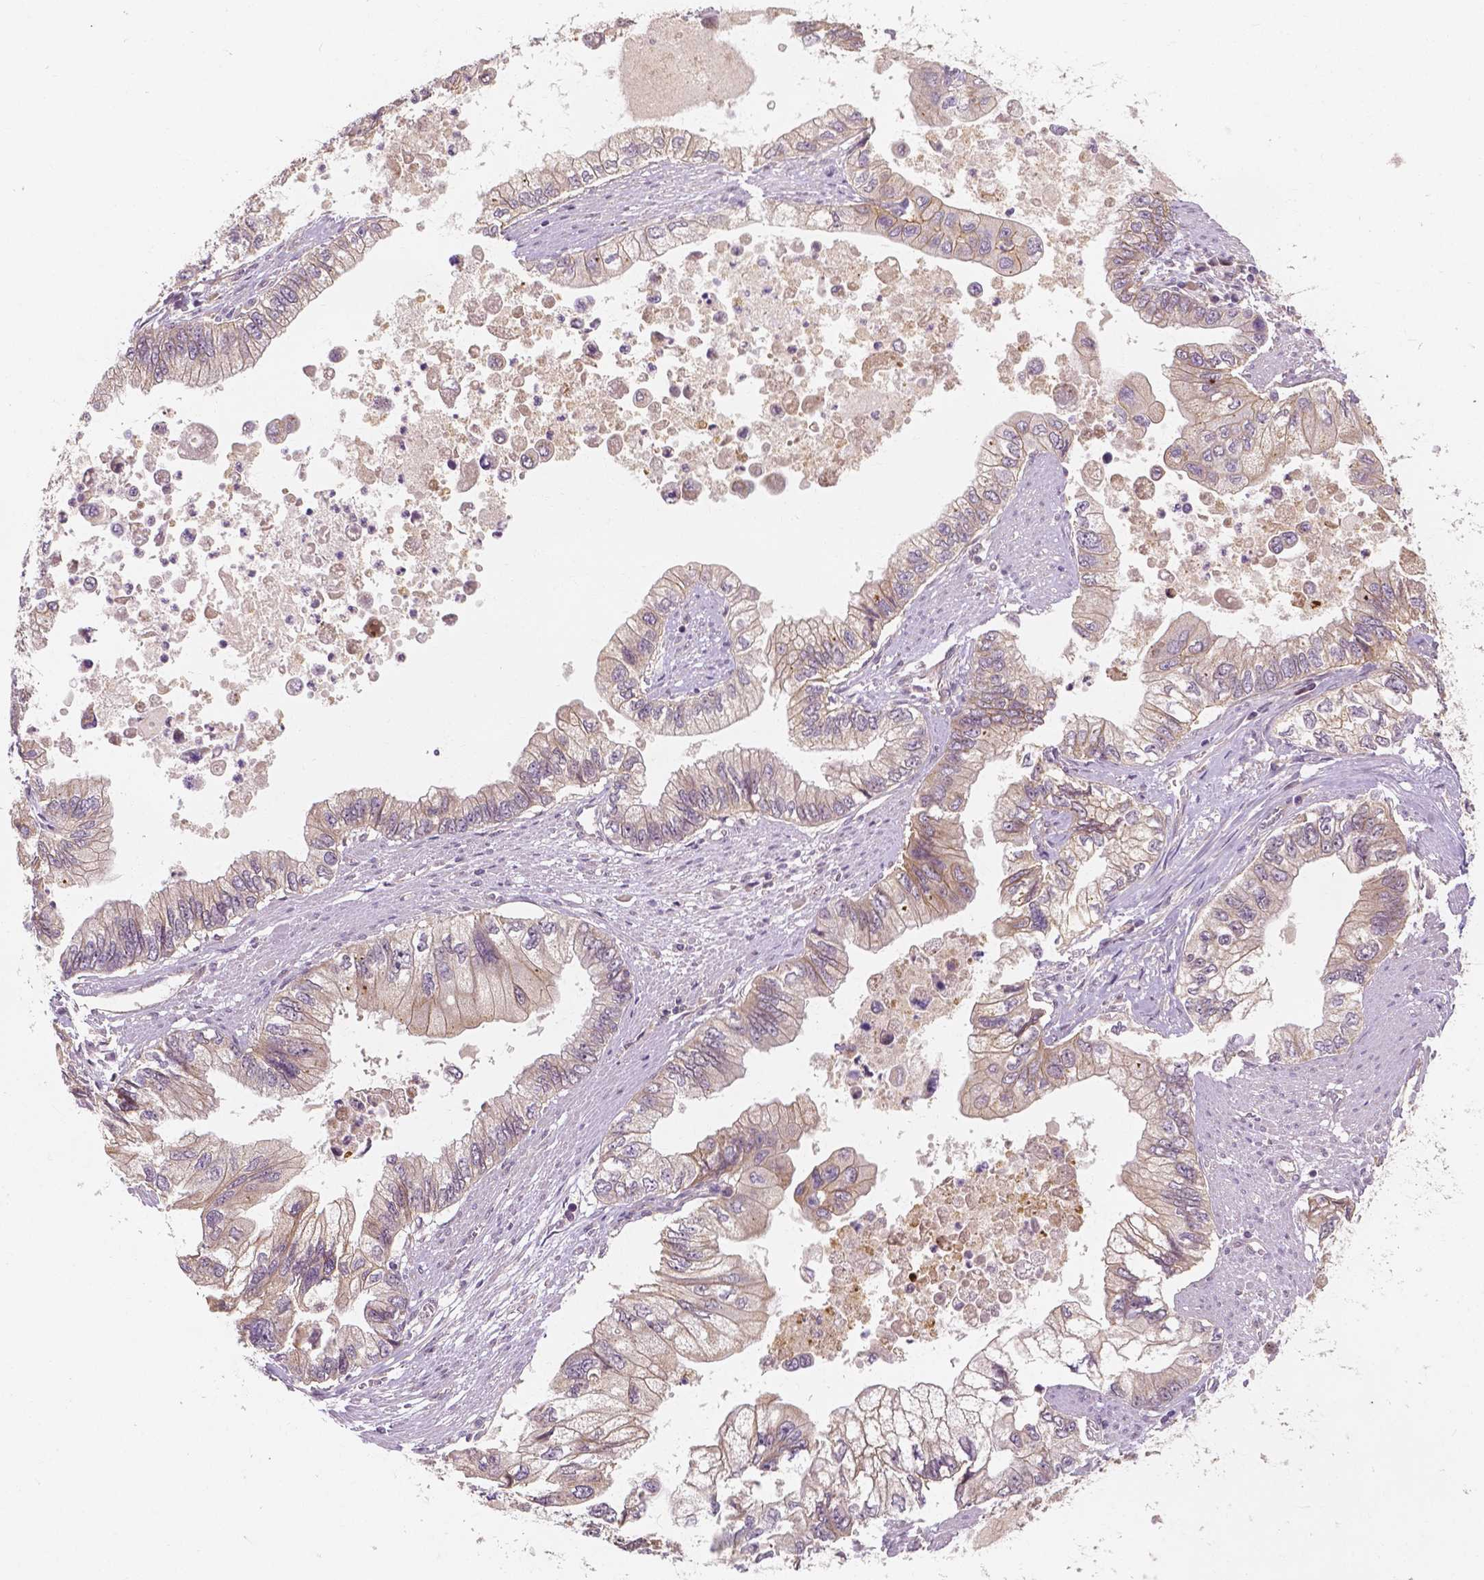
{"staining": {"intensity": "weak", "quantity": "<25%", "location": "cytoplasmic/membranous"}, "tissue": "stomach cancer", "cell_type": "Tumor cells", "image_type": "cancer", "snomed": [{"axis": "morphology", "description": "Adenocarcinoma, NOS"}, {"axis": "topography", "description": "Pancreas"}, {"axis": "topography", "description": "Stomach, upper"}], "caption": "This is an immunohistochemistry micrograph of human adenocarcinoma (stomach). There is no expression in tumor cells.", "gene": "SNX12", "patient": {"sex": "male", "age": 77}}